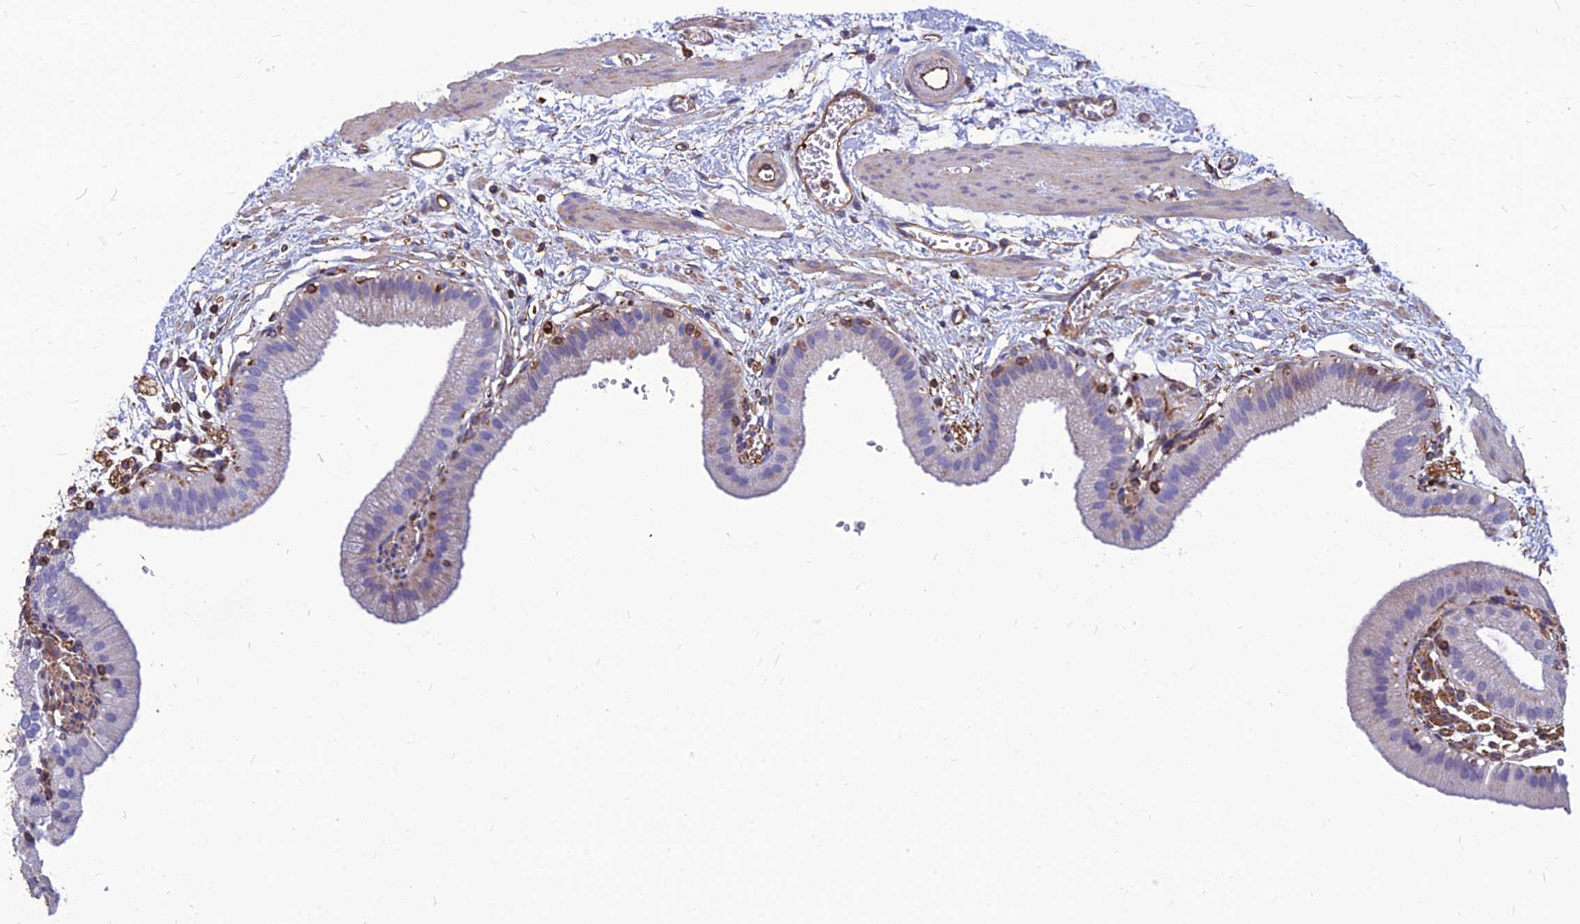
{"staining": {"intensity": "negative", "quantity": "none", "location": "none"}, "tissue": "gallbladder", "cell_type": "Glandular cells", "image_type": "normal", "snomed": [{"axis": "morphology", "description": "Normal tissue, NOS"}, {"axis": "topography", "description": "Gallbladder"}], "caption": "There is no significant expression in glandular cells of gallbladder. (Brightfield microscopy of DAB (3,3'-diaminobenzidine) immunohistochemistry at high magnification).", "gene": "PSMD11", "patient": {"sex": "male", "age": 55}}